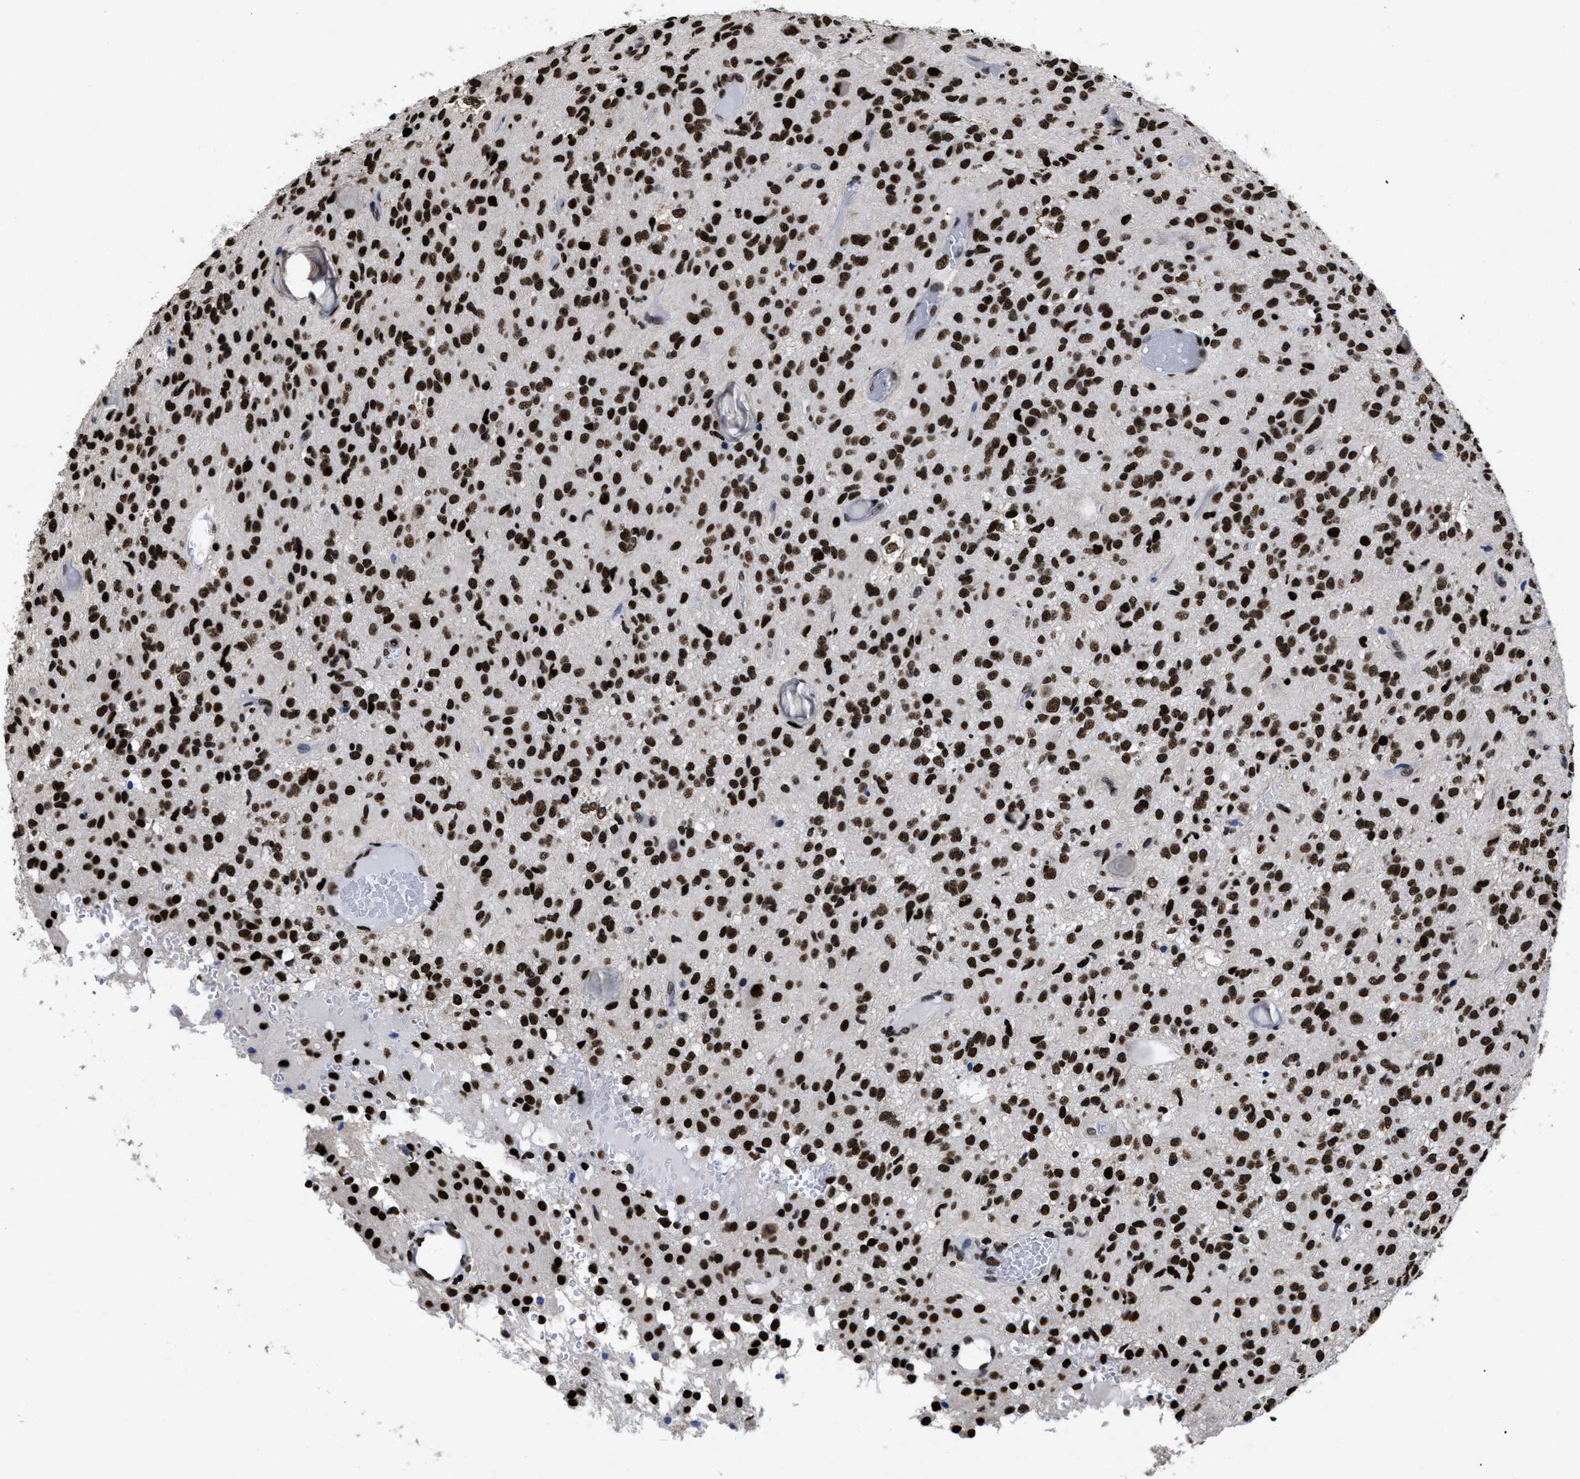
{"staining": {"intensity": "strong", "quantity": ">75%", "location": "nuclear"}, "tissue": "glioma", "cell_type": "Tumor cells", "image_type": "cancer", "snomed": [{"axis": "morphology", "description": "Glioma, malignant, High grade"}, {"axis": "topography", "description": "Brain"}], "caption": "Brown immunohistochemical staining in human malignant high-grade glioma reveals strong nuclear staining in approximately >75% of tumor cells.", "gene": "CALHM3", "patient": {"sex": "female", "age": 59}}